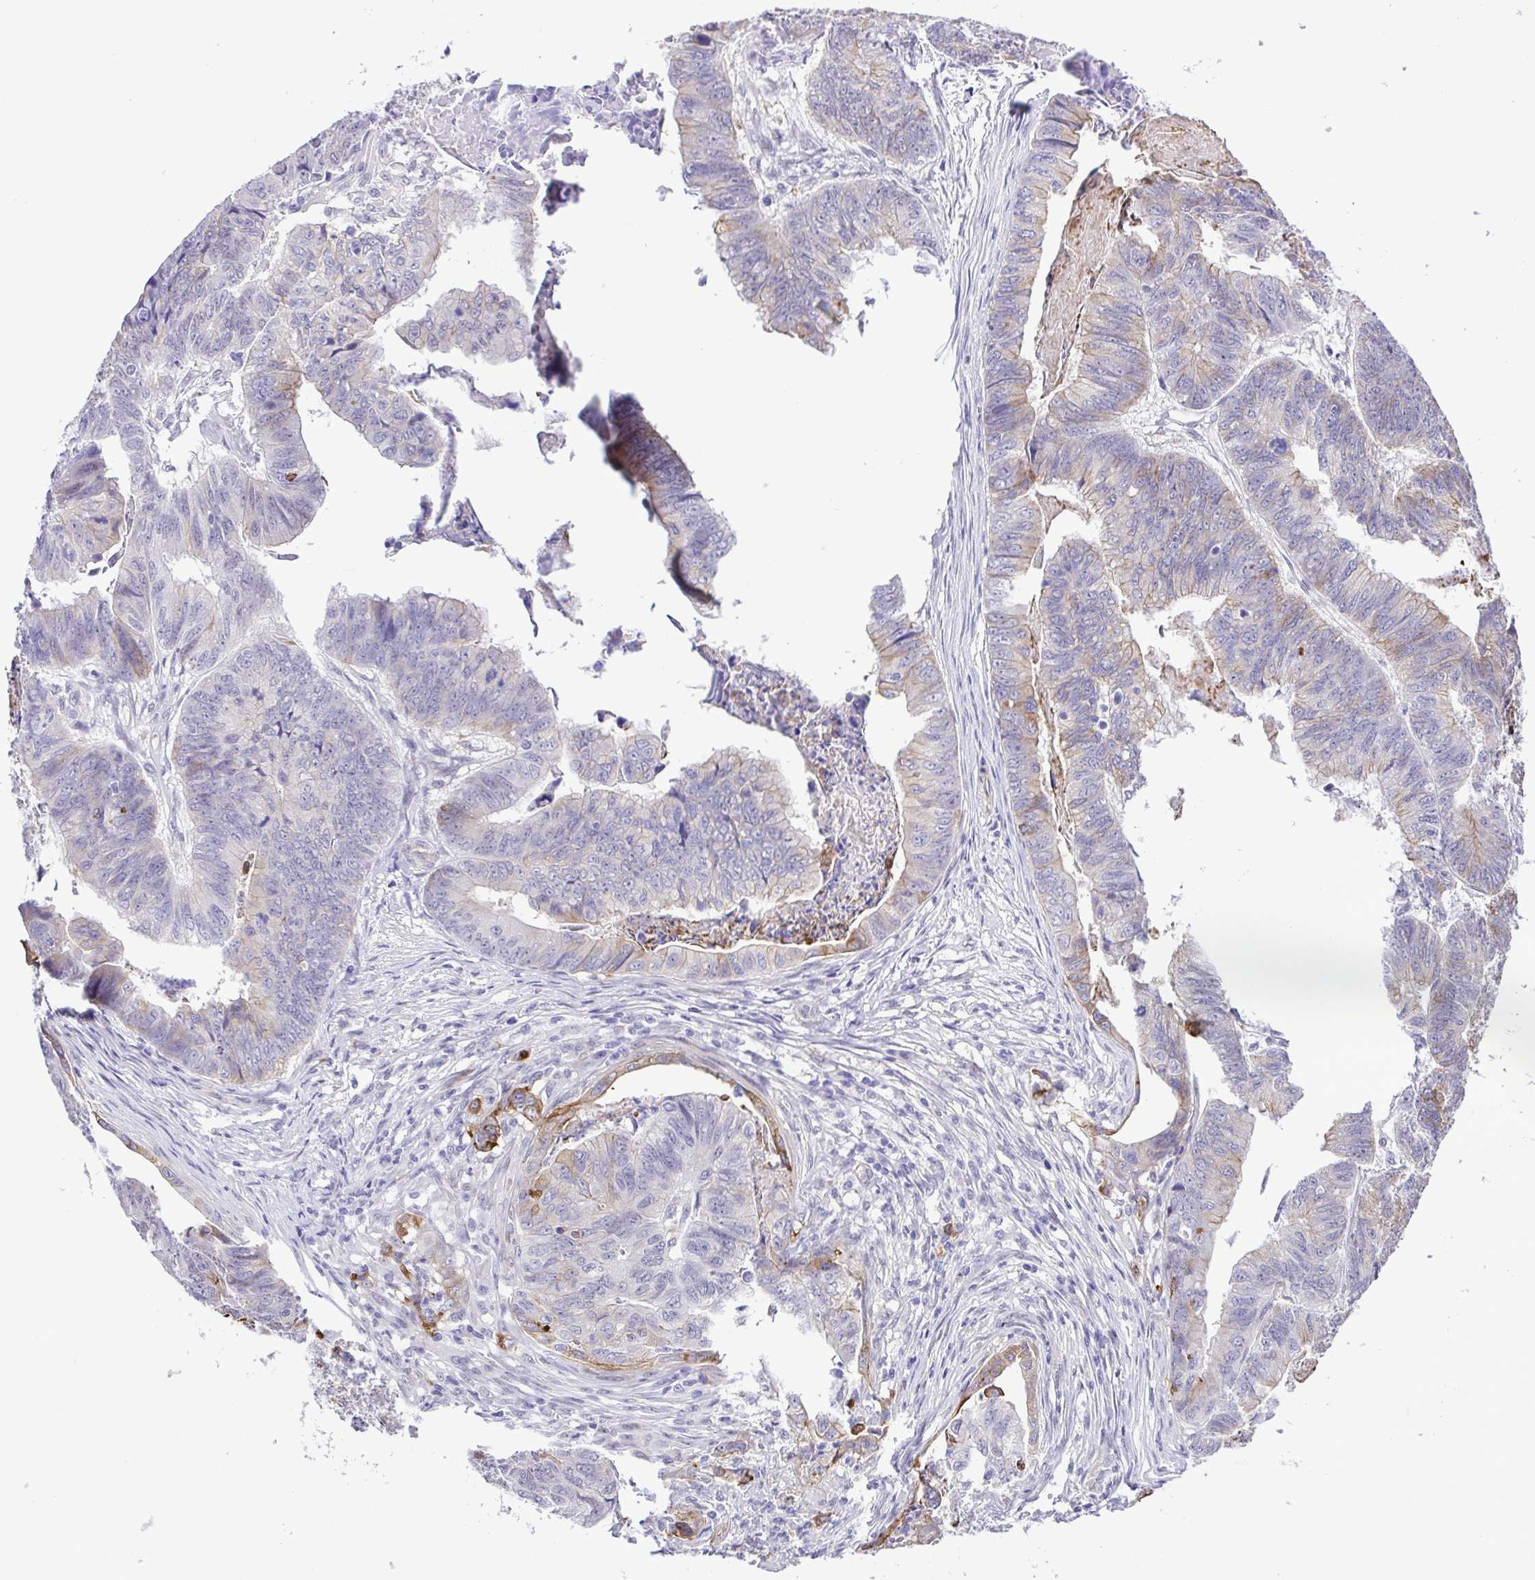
{"staining": {"intensity": "moderate", "quantity": "<25%", "location": "cytoplasmic/membranous"}, "tissue": "stomach cancer", "cell_type": "Tumor cells", "image_type": "cancer", "snomed": [{"axis": "morphology", "description": "Adenocarcinoma, NOS"}, {"axis": "topography", "description": "Stomach, lower"}], "caption": "Protein staining of stomach adenocarcinoma tissue reveals moderate cytoplasmic/membranous positivity in about <25% of tumor cells.", "gene": "DCLK2", "patient": {"sex": "male", "age": 77}}